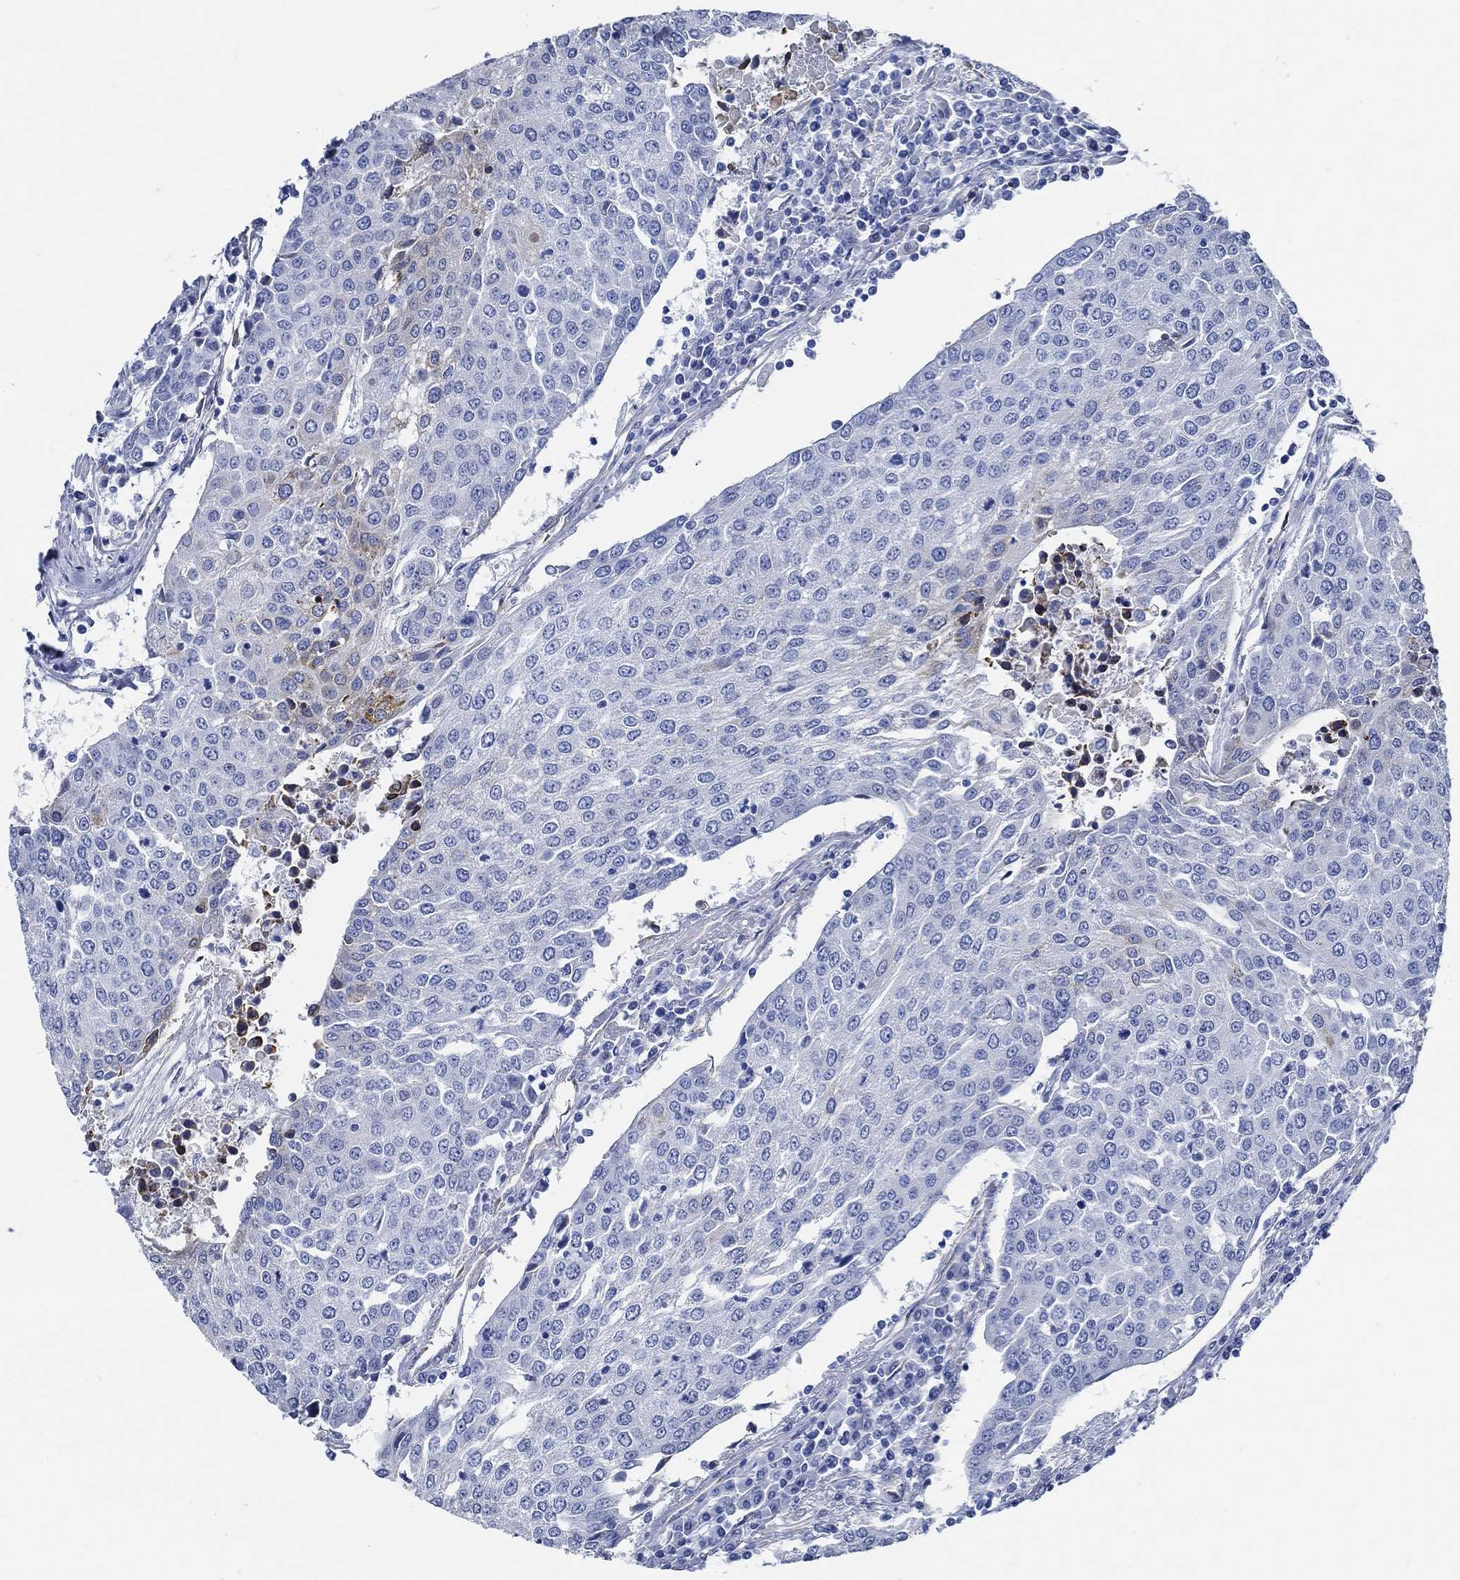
{"staining": {"intensity": "strong", "quantity": "<25%", "location": "cytoplasmic/membranous"}, "tissue": "urothelial cancer", "cell_type": "Tumor cells", "image_type": "cancer", "snomed": [{"axis": "morphology", "description": "Urothelial carcinoma, High grade"}, {"axis": "topography", "description": "Urinary bladder"}], "caption": "Urothelial cancer stained with immunohistochemistry (IHC) displays strong cytoplasmic/membranous staining in approximately <25% of tumor cells. The staining was performed using DAB, with brown indicating positive protein expression. Nuclei are stained blue with hematoxylin.", "gene": "HECW2", "patient": {"sex": "female", "age": 85}}